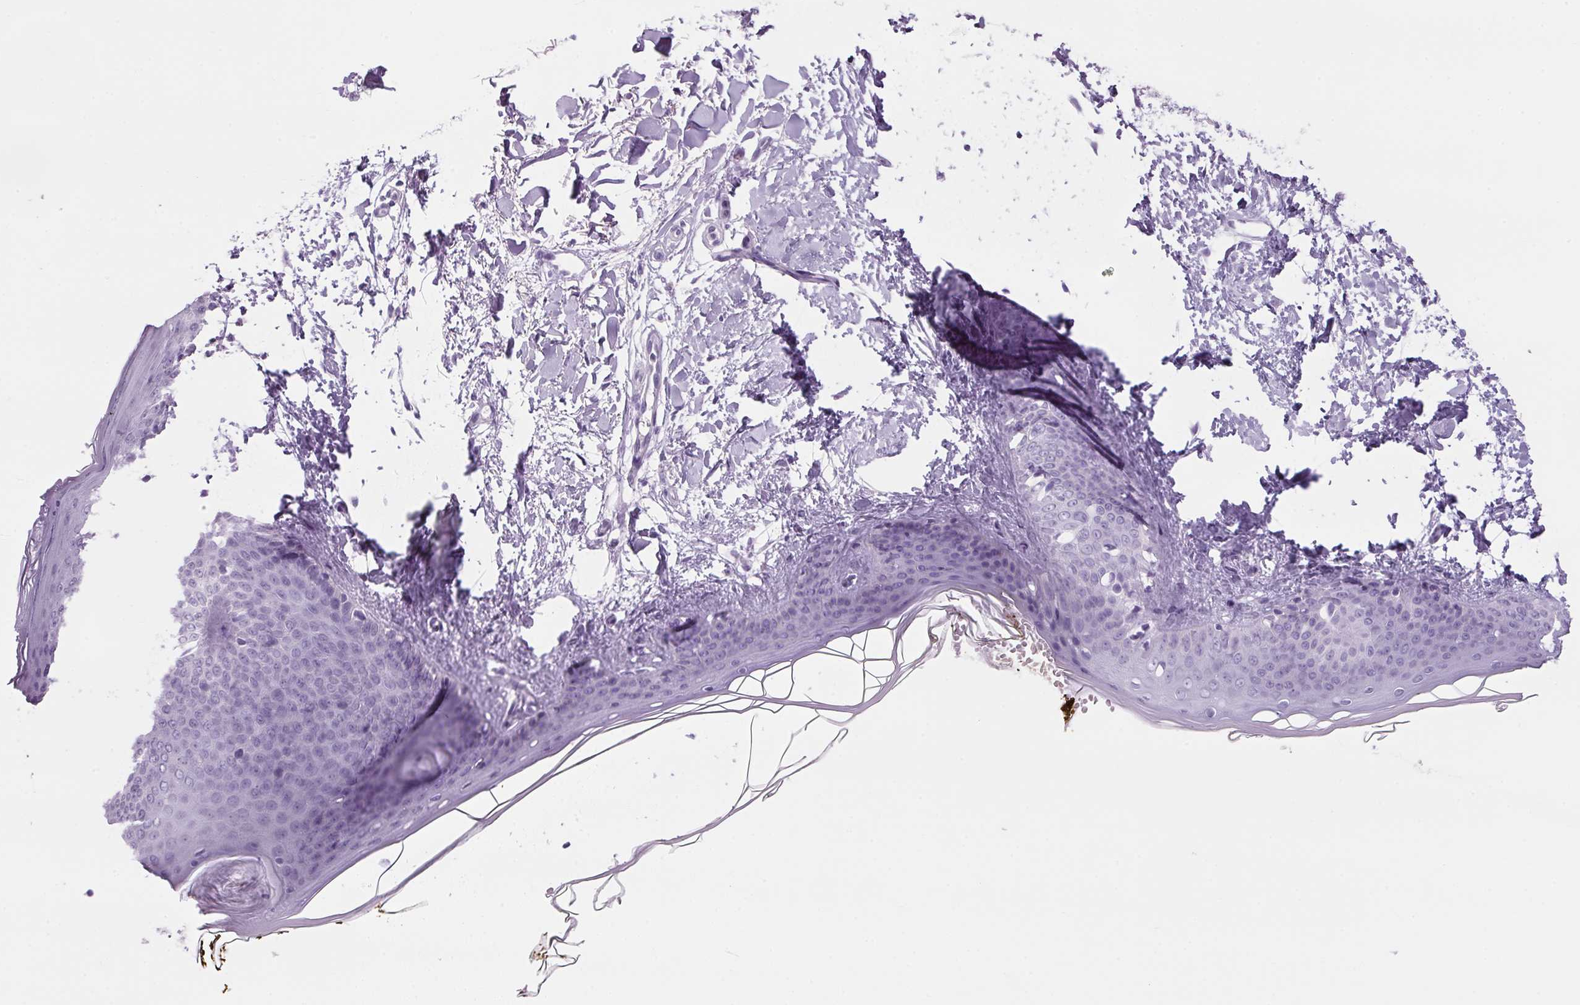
{"staining": {"intensity": "negative", "quantity": "none", "location": "none"}, "tissue": "skin", "cell_type": "Fibroblasts", "image_type": "normal", "snomed": [{"axis": "morphology", "description": "Normal tissue, NOS"}, {"axis": "topography", "description": "Skin"}], "caption": "IHC micrograph of unremarkable skin: human skin stained with DAB (3,3'-diaminobenzidine) reveals no significant protein expression in fibroblasts.", "gene": "PPP1R1A", "patient": {"sex": "female", "age": 34}}